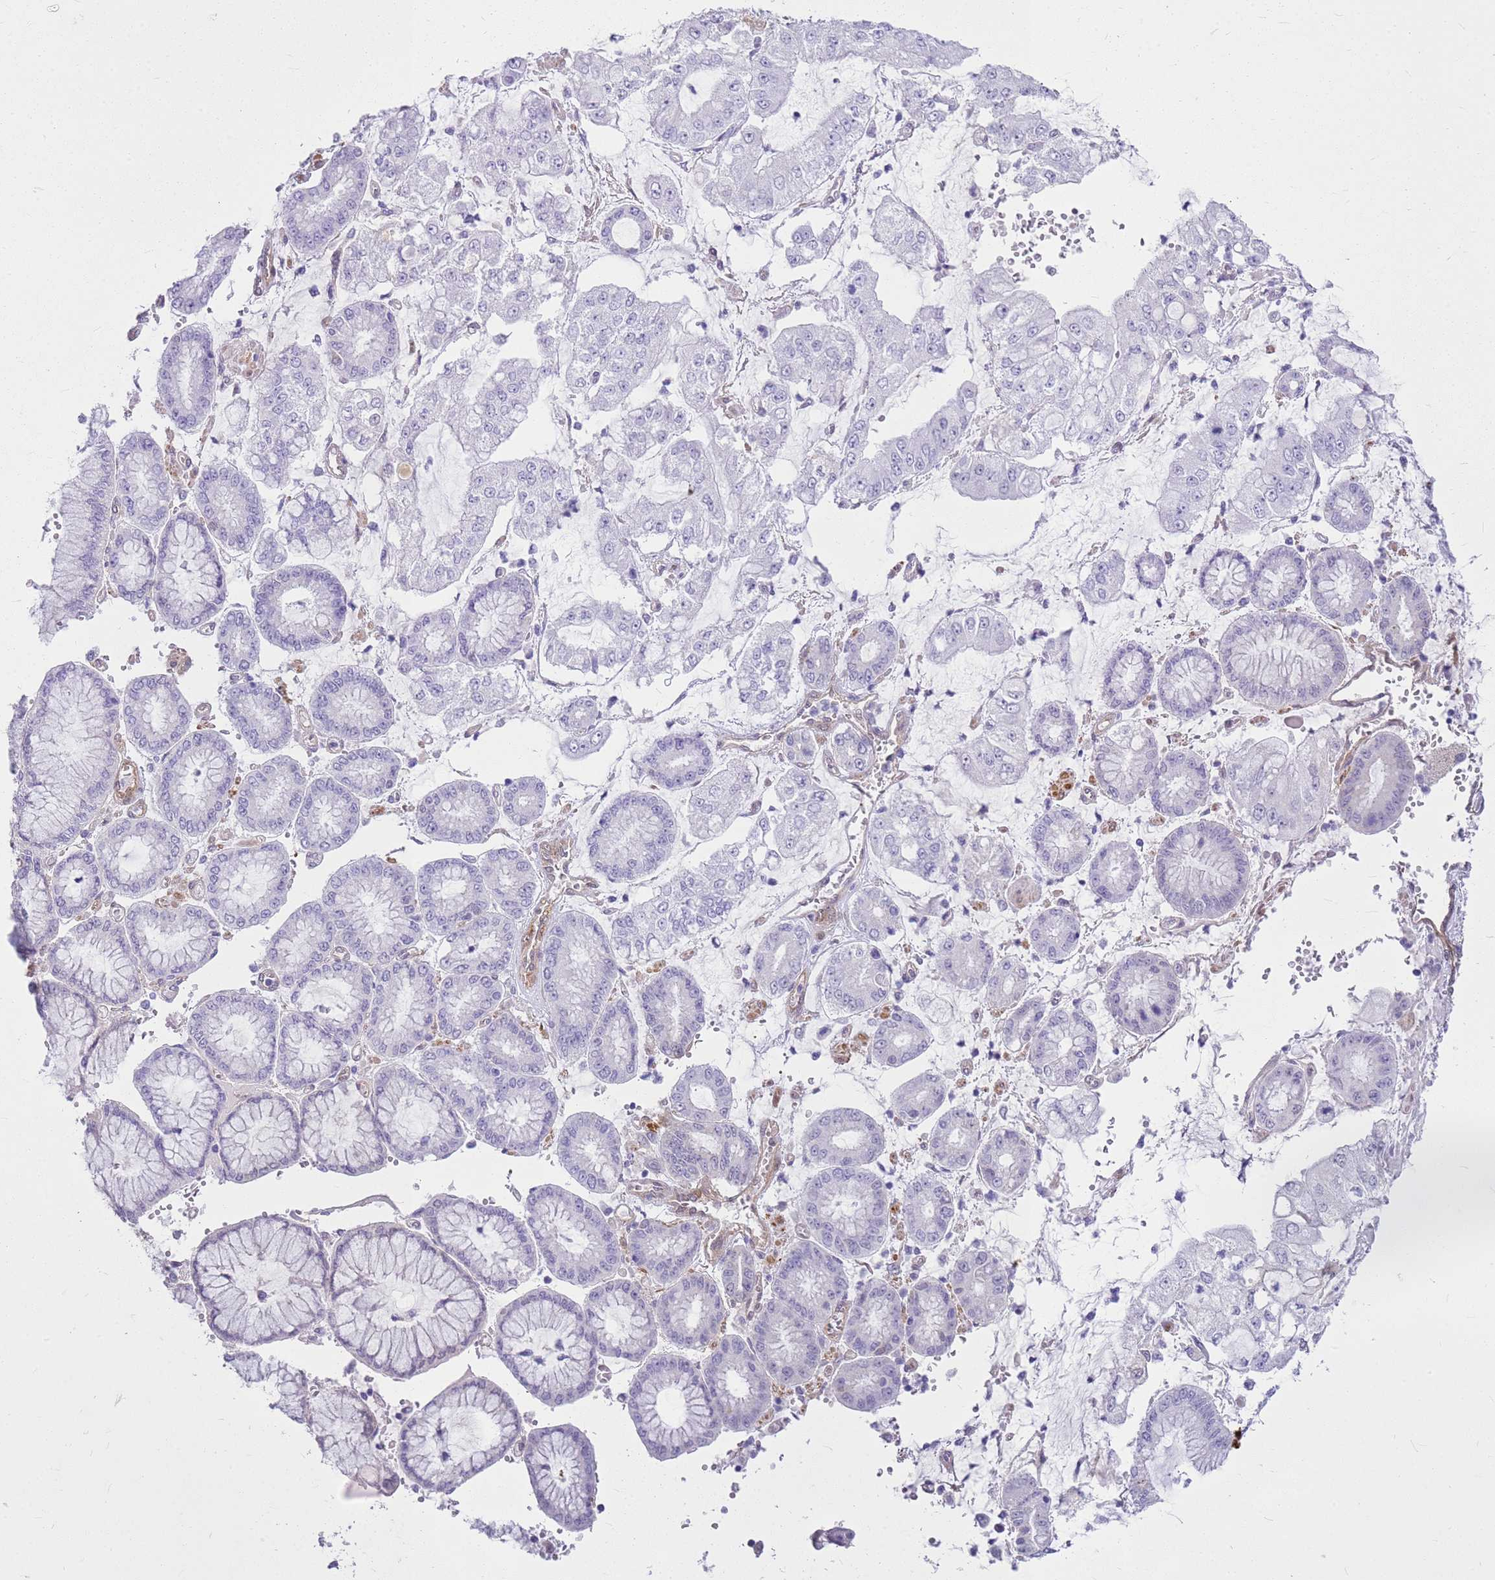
{"staining": {"intensity": "negative", "quantity": "none", "location": "none"}, "tissue": "stomach cancer", "cell_type": "Tumor cells", "image_type": "cancer", "snomed": [{"axis": "morphology", "description": "Adenocarcinoma, NOS"}, {"axis": "topography", "description": "Stomach"}], "caption": "The immunohistochemistry image has no significant positivity in tumor cells of stomach cancer (adenocarcinoma) tissue.", "gene": "HSPB1", "patient": {"sex": "male", "age": 76}}